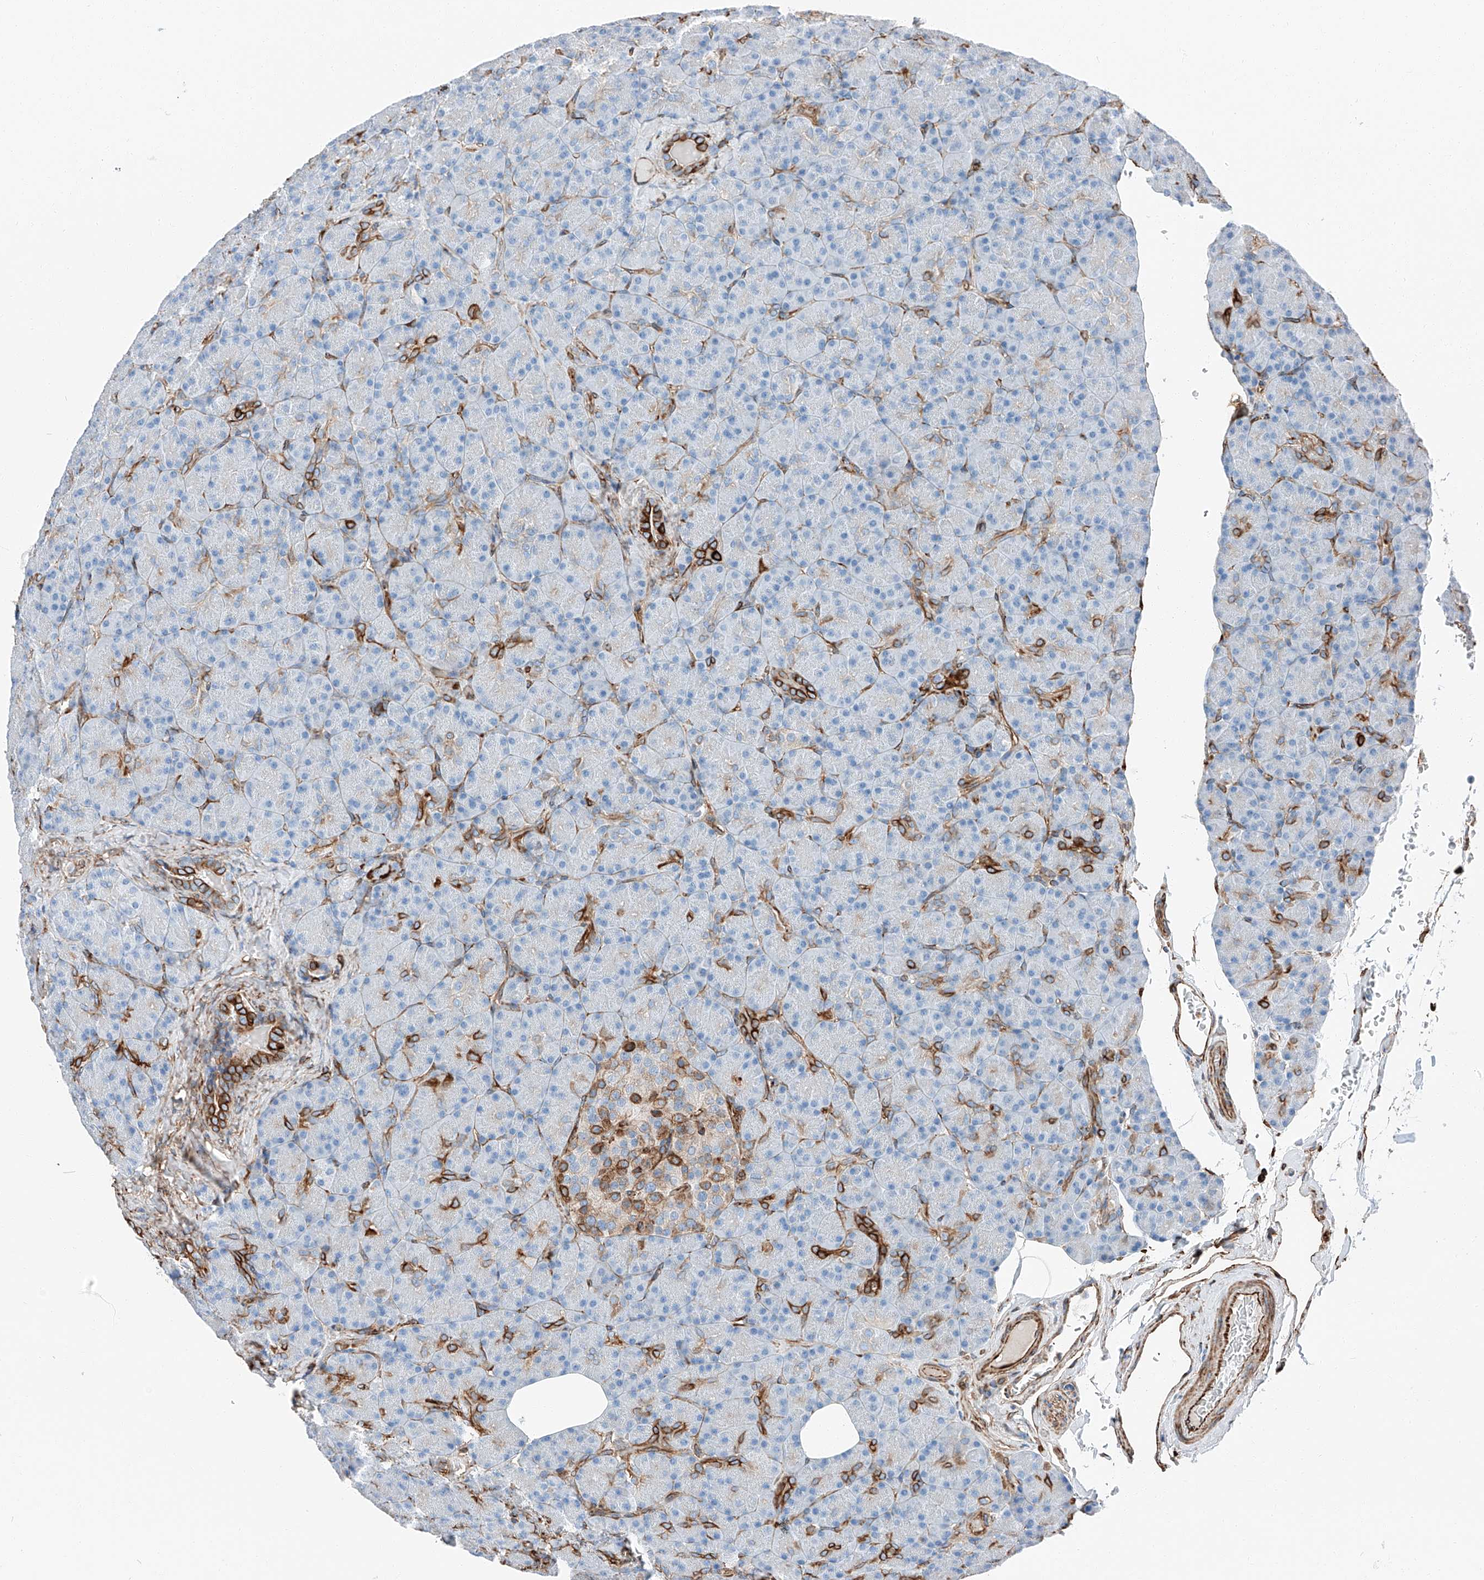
{"staining": {"intensity": "strong", "quantity": "<25%", "location": "cytoplasmic/membranous"}, "tissue": "pancreas", "cell_type": "Exocrine glandular cells", "image_type": "normal", "snomed": [{"axis": "morphology", "description": "Normal tissue, NOS"}, {"axis": "topography", "description": "Pancreas"}], "caption": "Strong cytoplasmic/membranous staining is appreciated in about <25% of exocrine glandular cells in normal pancreas.", "gene": "ZNF804A", "patient": {"sex": "female", "age": 43}}